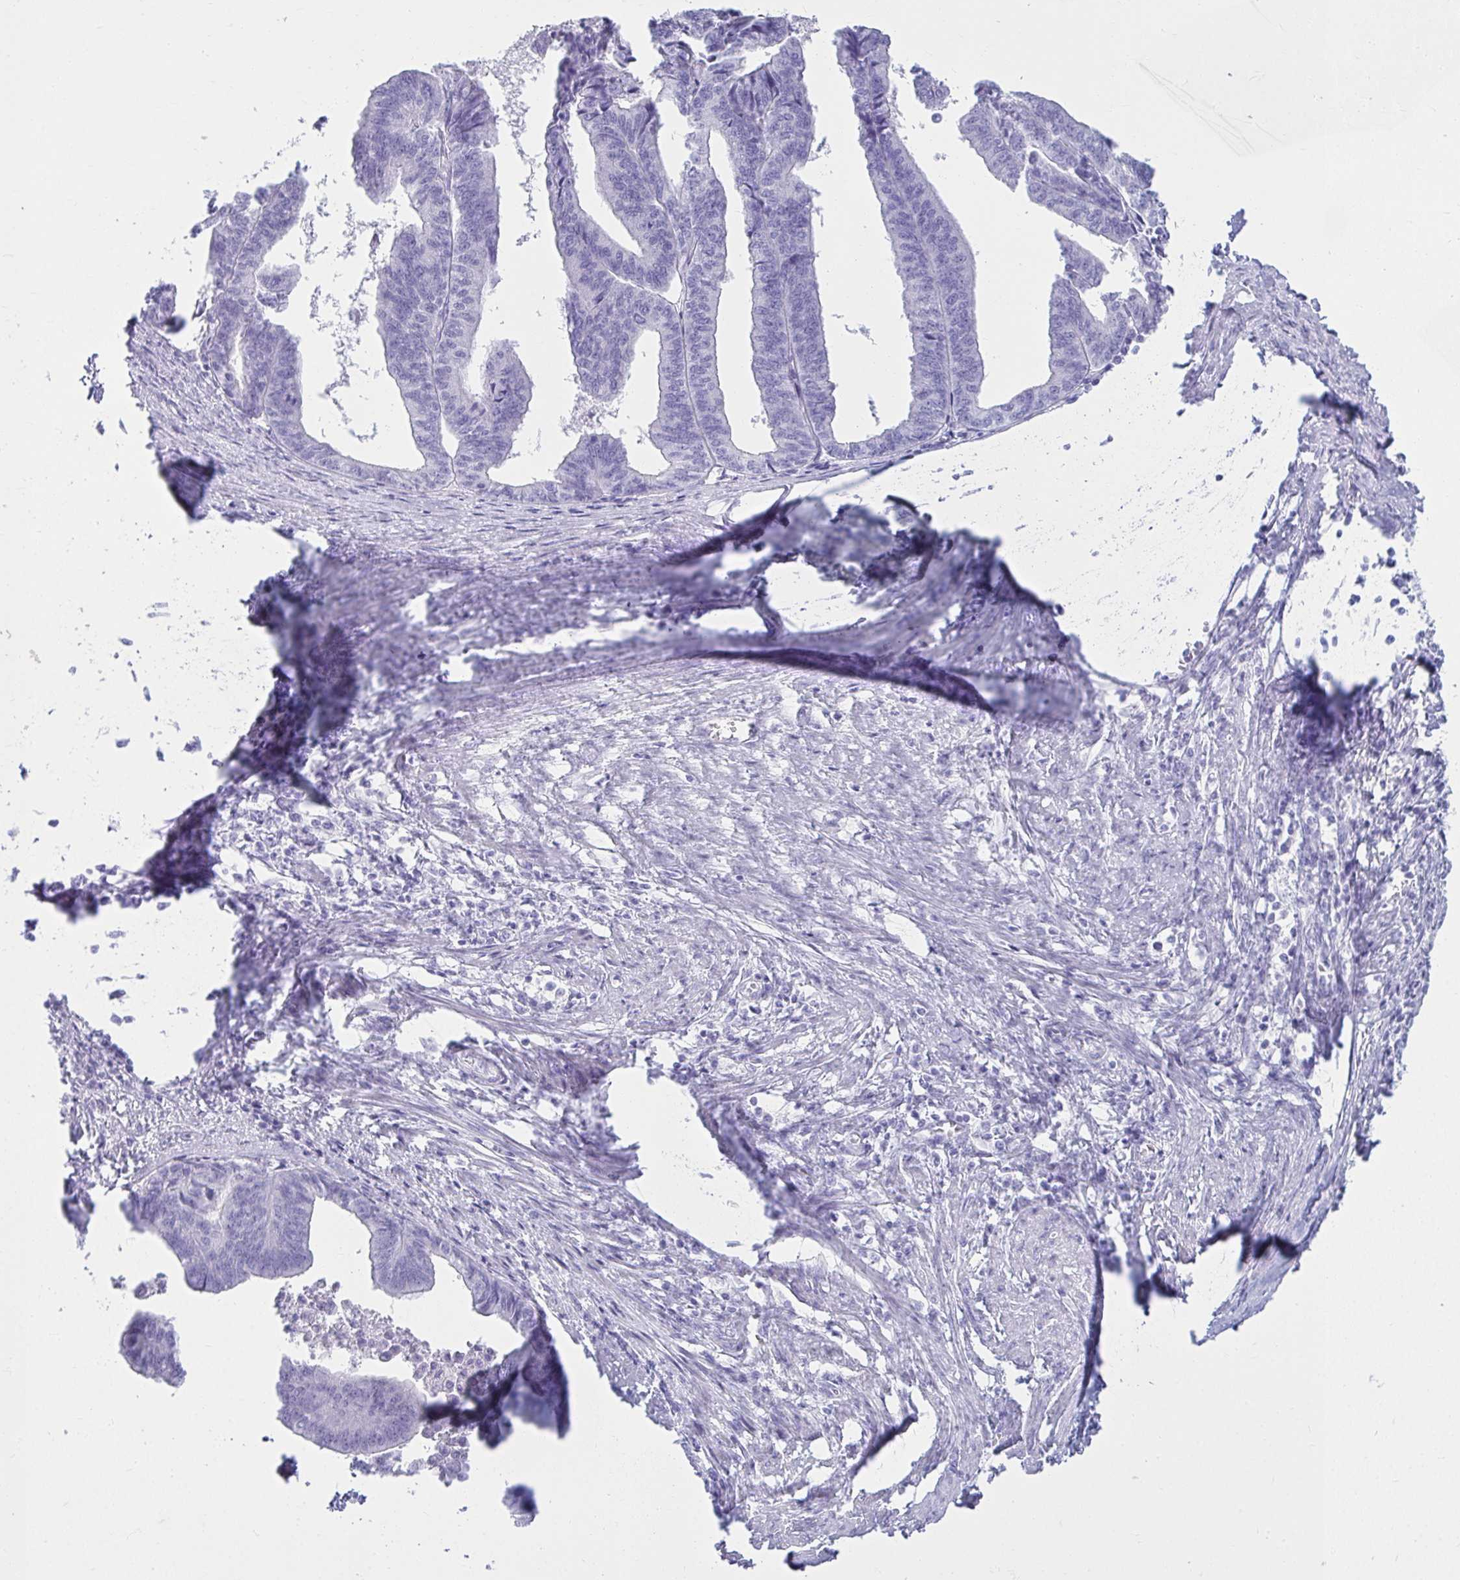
{"staining": {"intensity": "negative", "quantity": "none", "location": "none"}, "tissue": "endometrial cancer", "cell_type": "Tumor cells", "image_type": "cancer", "snomed": [{"axis": "morphology", "description": "Adenocarcinoma, NOS"}, {"axis": "topography", "description": "Endometrium"}], "caption": "Endometrial cancer (adenocarcinoma) was stained to show a protein in brown. There is no significant staining in tumor cells.", "gene": "ATP4B", "patient": {"sex": "female", "age": 65}}